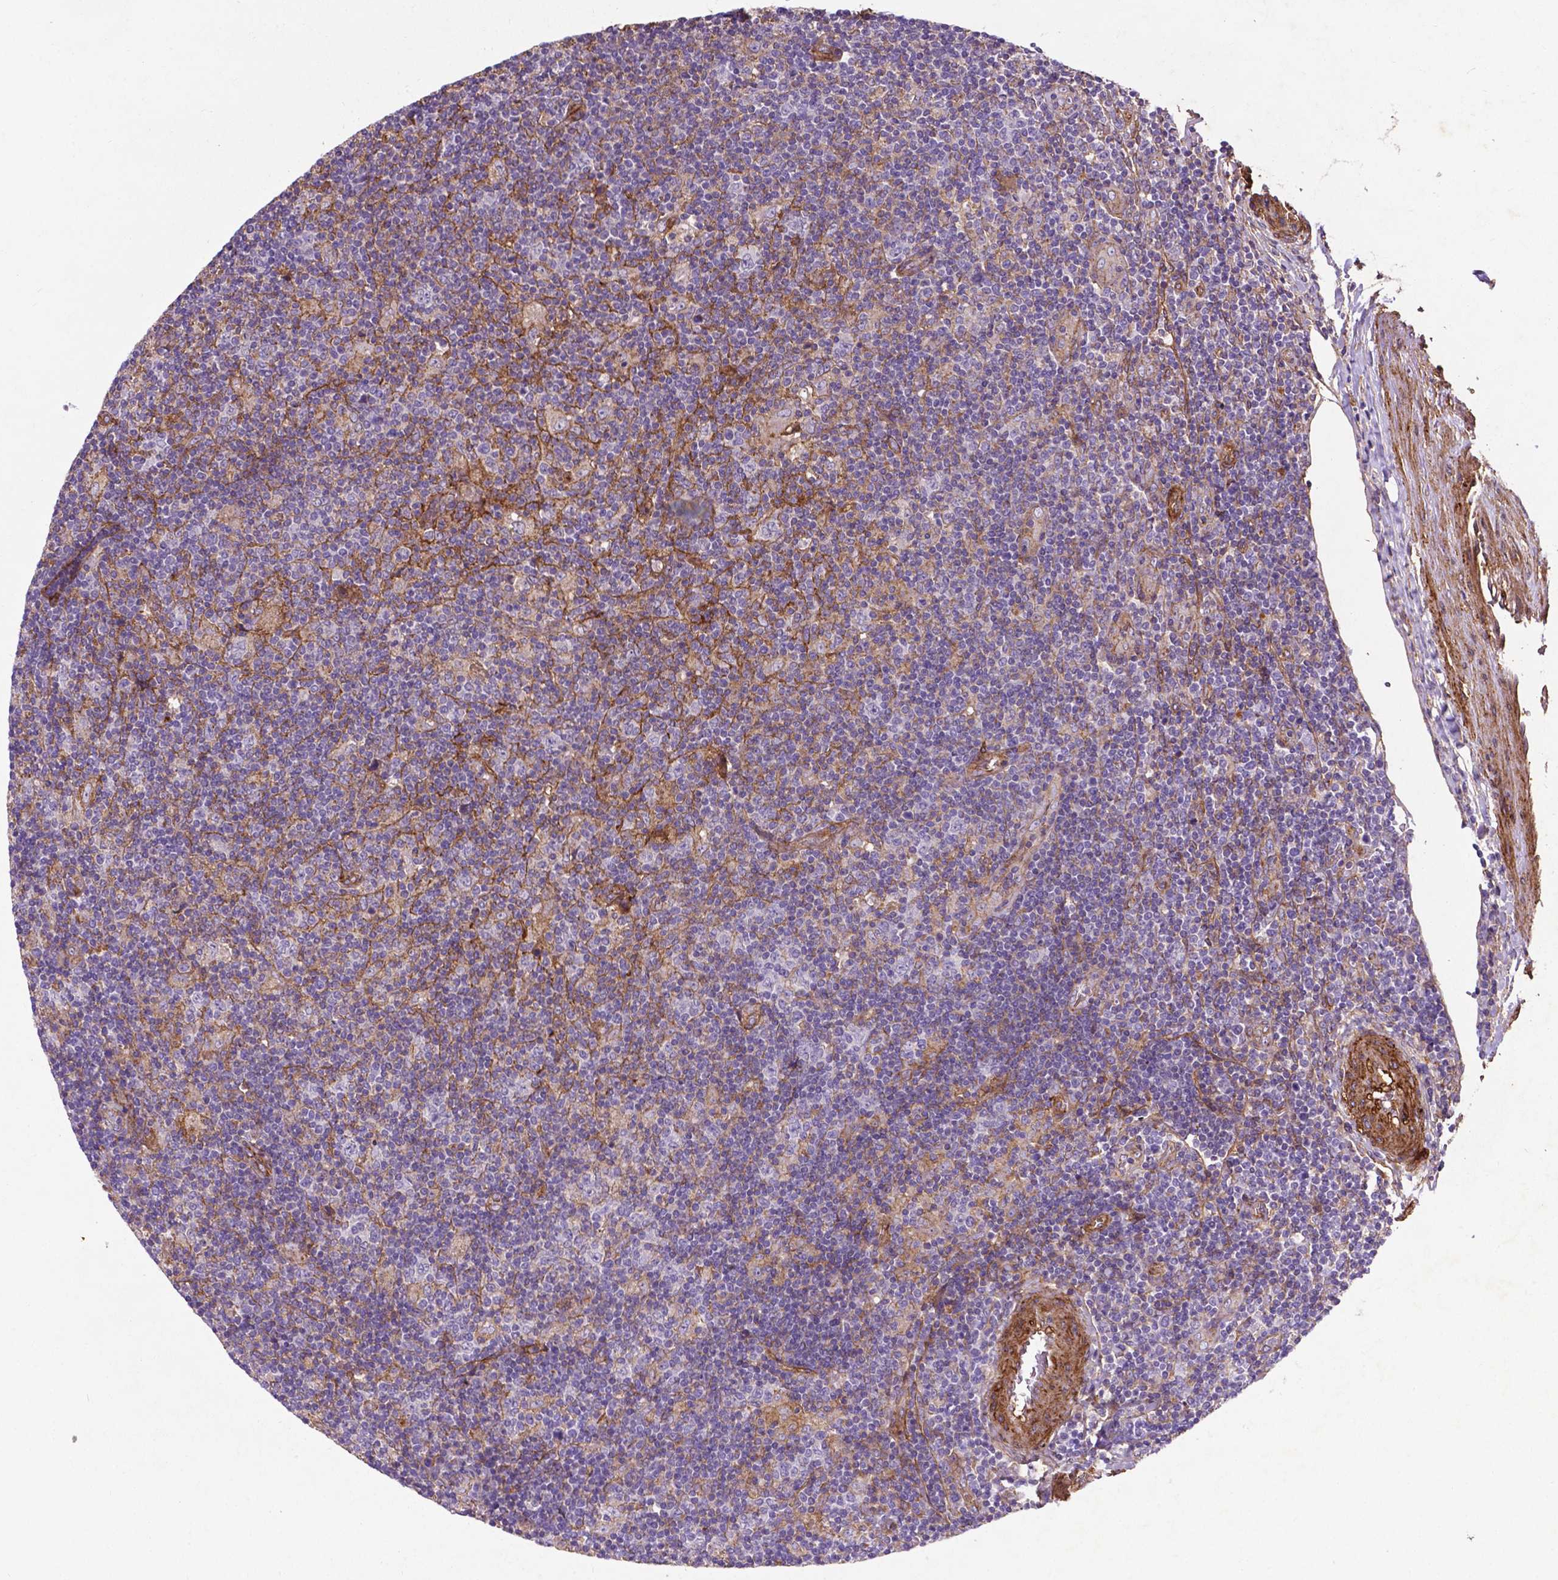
{"staining": {"intensity": "negative", "quantity": "none", "location": "none"}, "tissue": "lymphoma", "cell_type": "Tumor cells", "image_type": "cancer", "snomed": [{"axis": "morphology", "description": "Hodgkin's disease, NOS"}, {"axis": "topography", "description": "Lymph node"}], "caption": "Human lymphoma stained for a protein using IHC shows no expression in tumor cells.", "gene": "RRAS", "patient": {"sex": "male", "age": 40}}